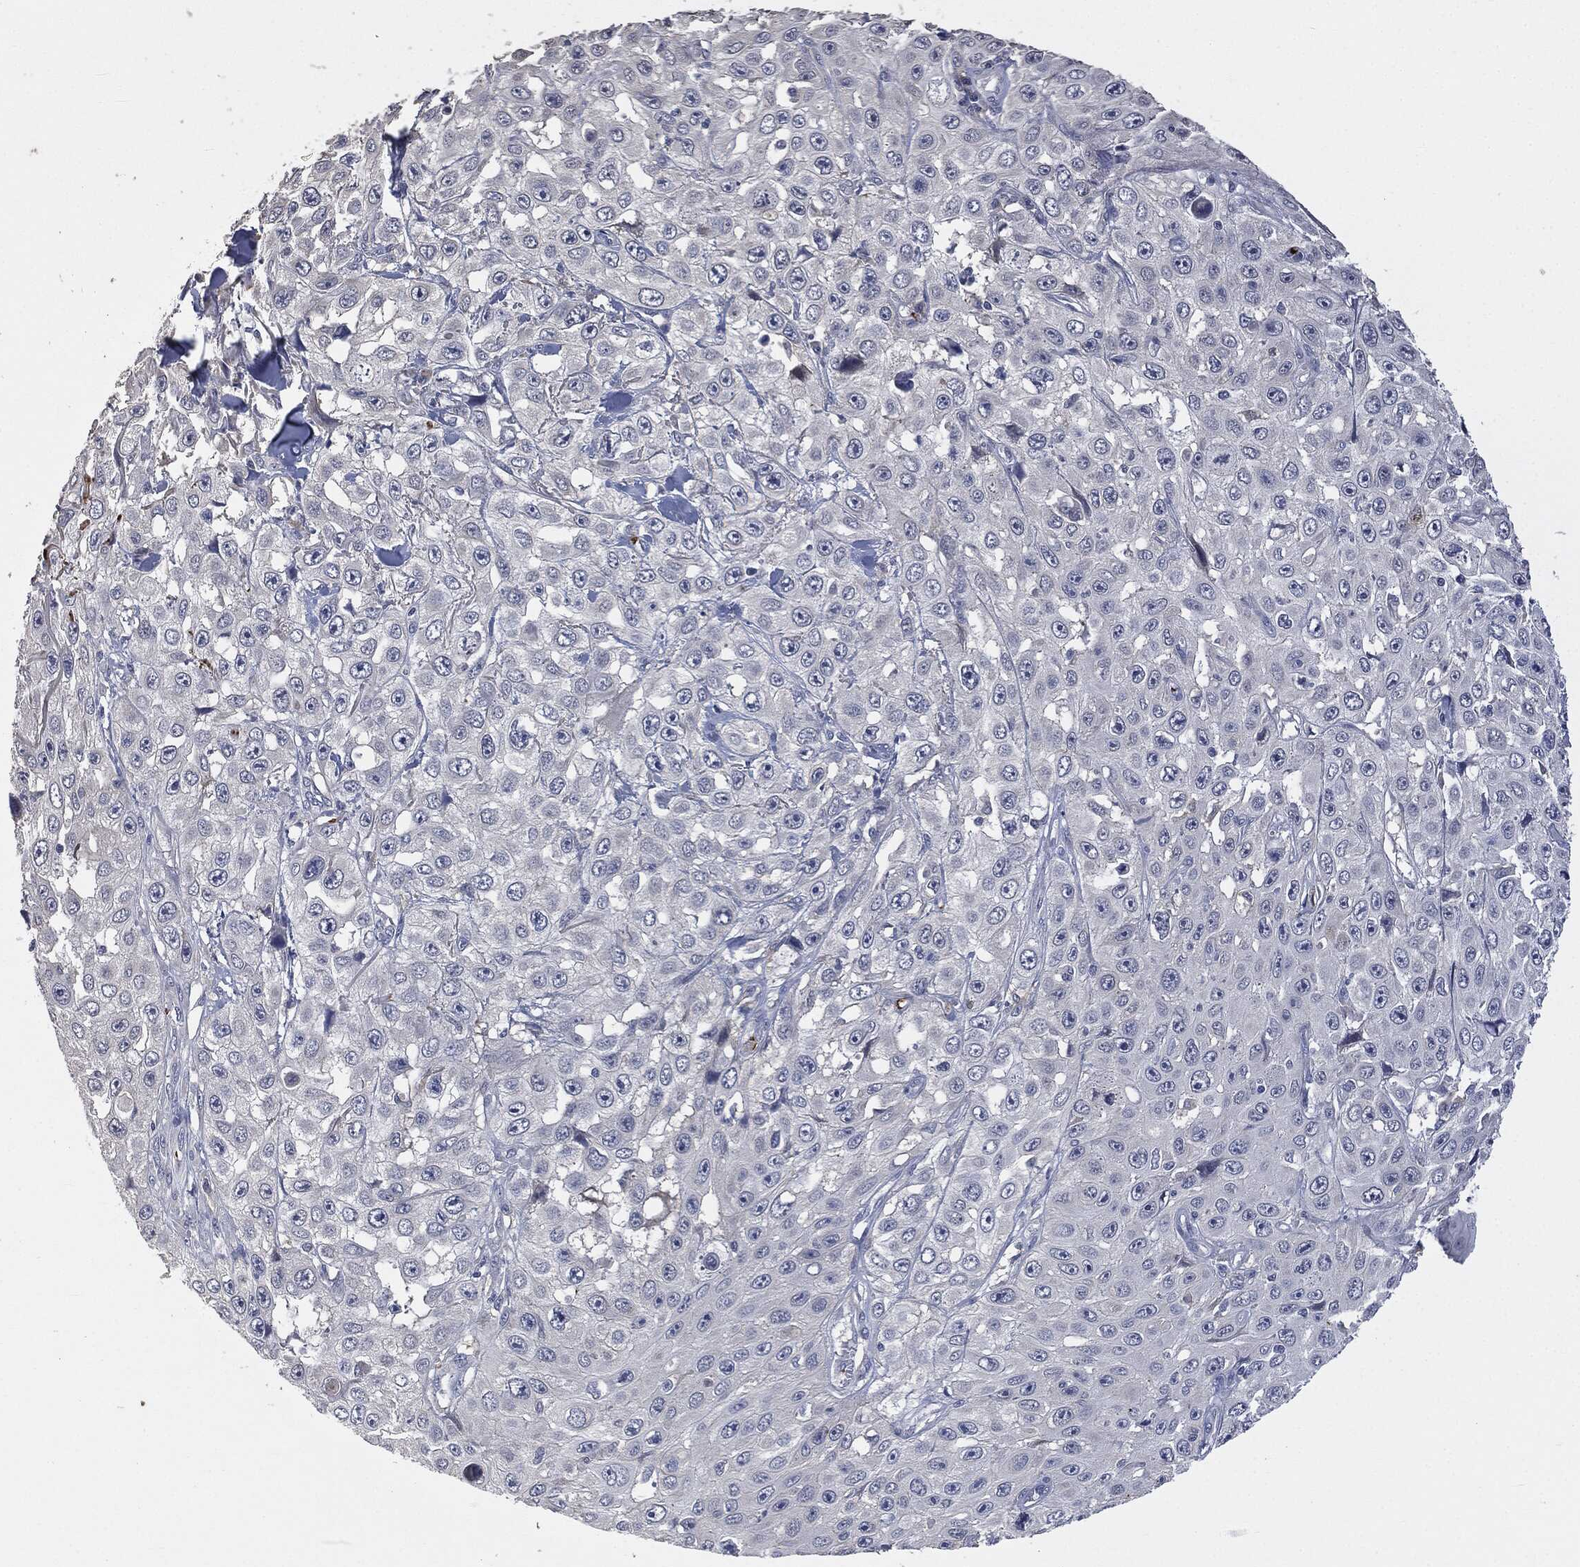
{"staining": {"intensity": "negative", "quantity": "none", "location": "none"}, "tissue": "skin cancer", "cell_type": "Tumor cells", "image_type": "cancer", "snomed": [{"axis": "morphology", "description": "Squamous cell carcinoma, NOS"}, {"axis": "topography", "description": "Skin"}], "caption": "Tumor cells are negative for protein expression in human skin cancer.", "gene": "CD33", "patient": {"sex": "male", "age": 82}}